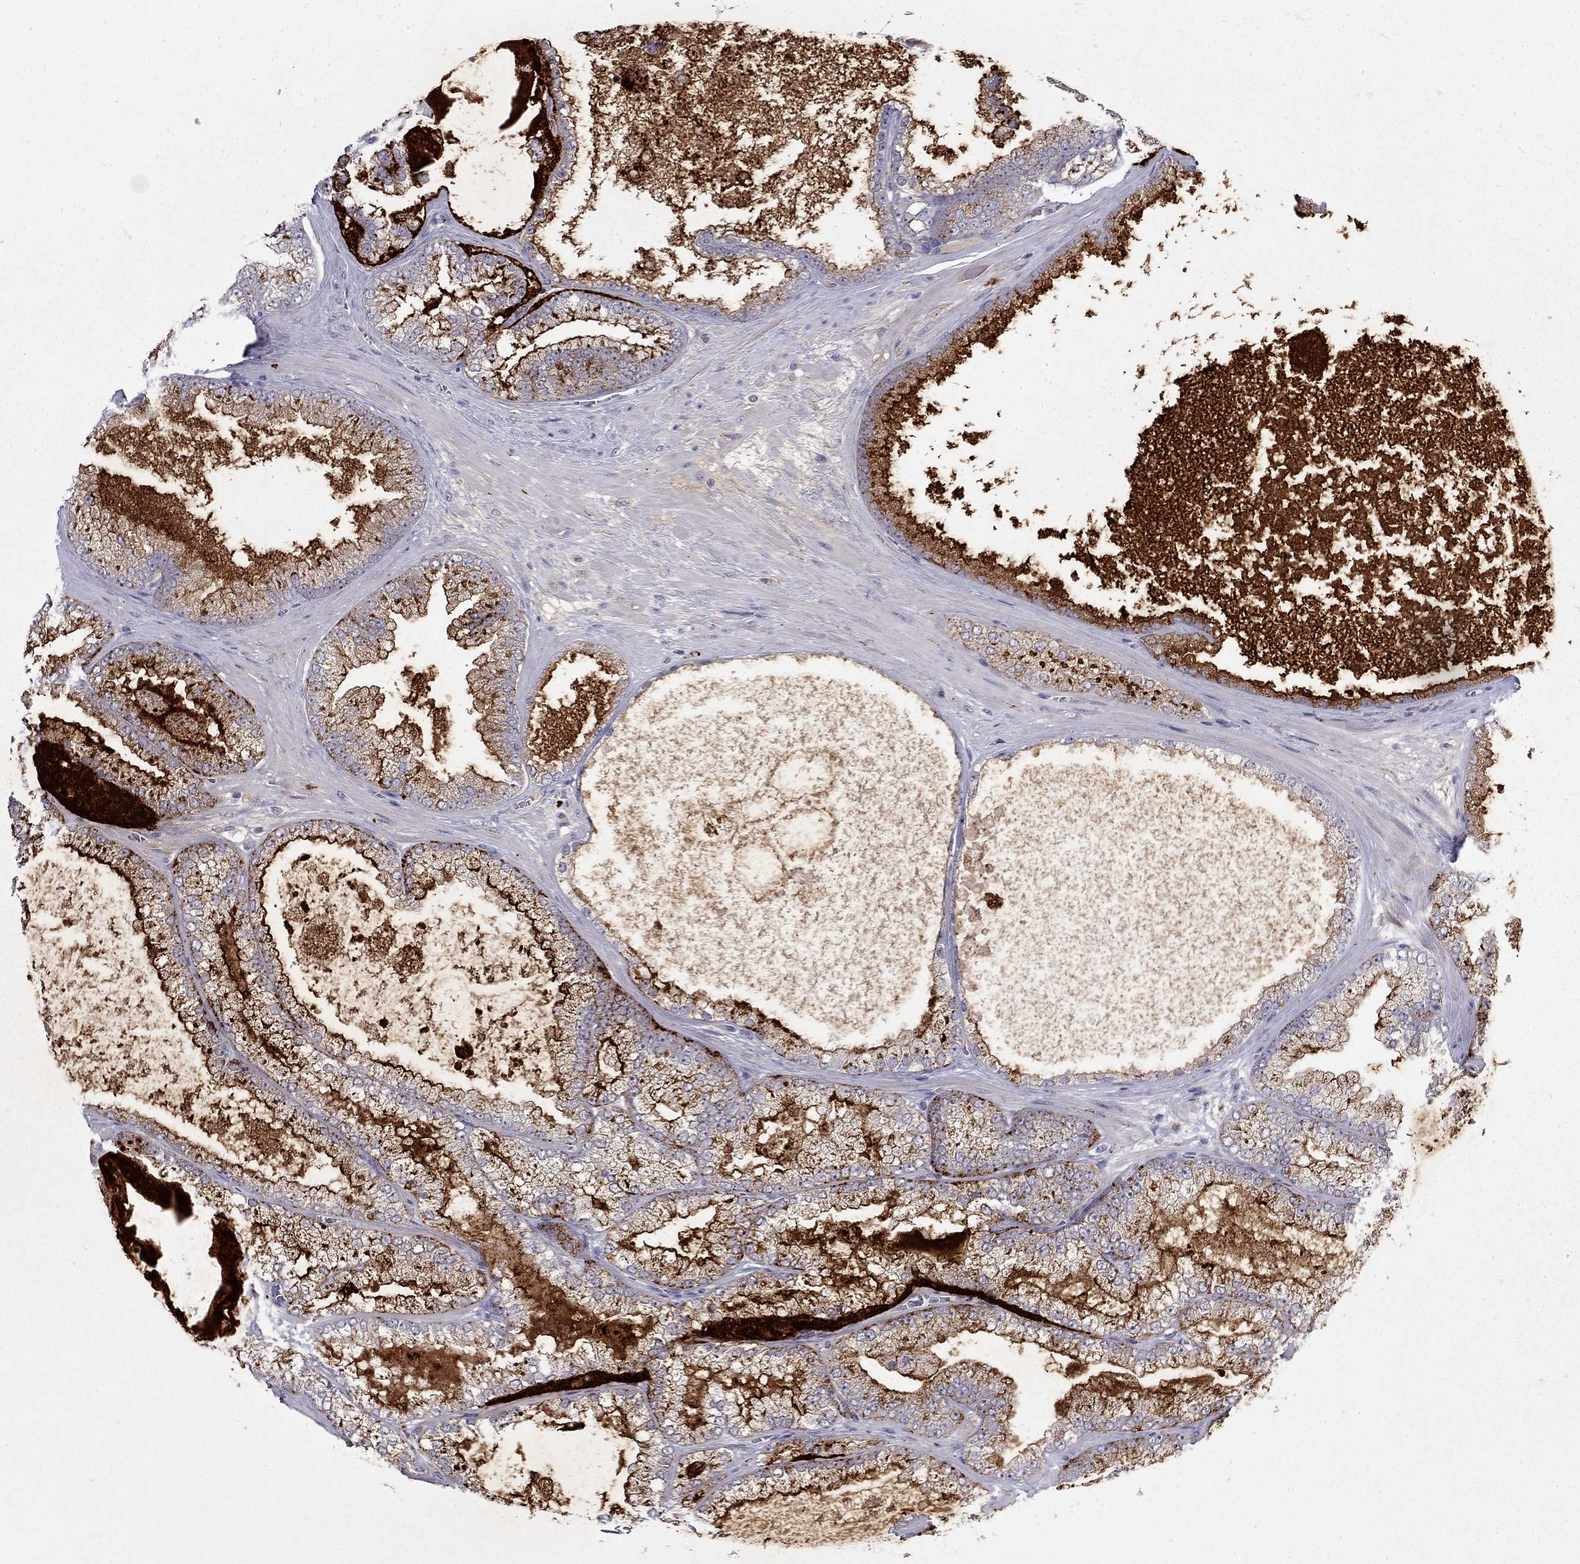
{"staining": {"intensity": "strong", "quantity": "25%-75%", "location": "cytoplasmic/membranous"}, "tissue": "prostate cancer", "cell_type": "Tumor cells", "image_type": "cancer", "snomed": [{"axis": "morphology", "description": "Adenocarcinoma, Low grade"}, {"axis": "topography", "description": "Prostate"}], "caption": "Prostate cancer (adenocarcinoma (low-grade)) tissue exhibits strong cytoplasmic/membranous staining in about 25%-75% of tumor cells (IHC, brightfield microscopy, high magnification).", "gene": "RTL9", "patient": {"sex": "male", "age": 57}}